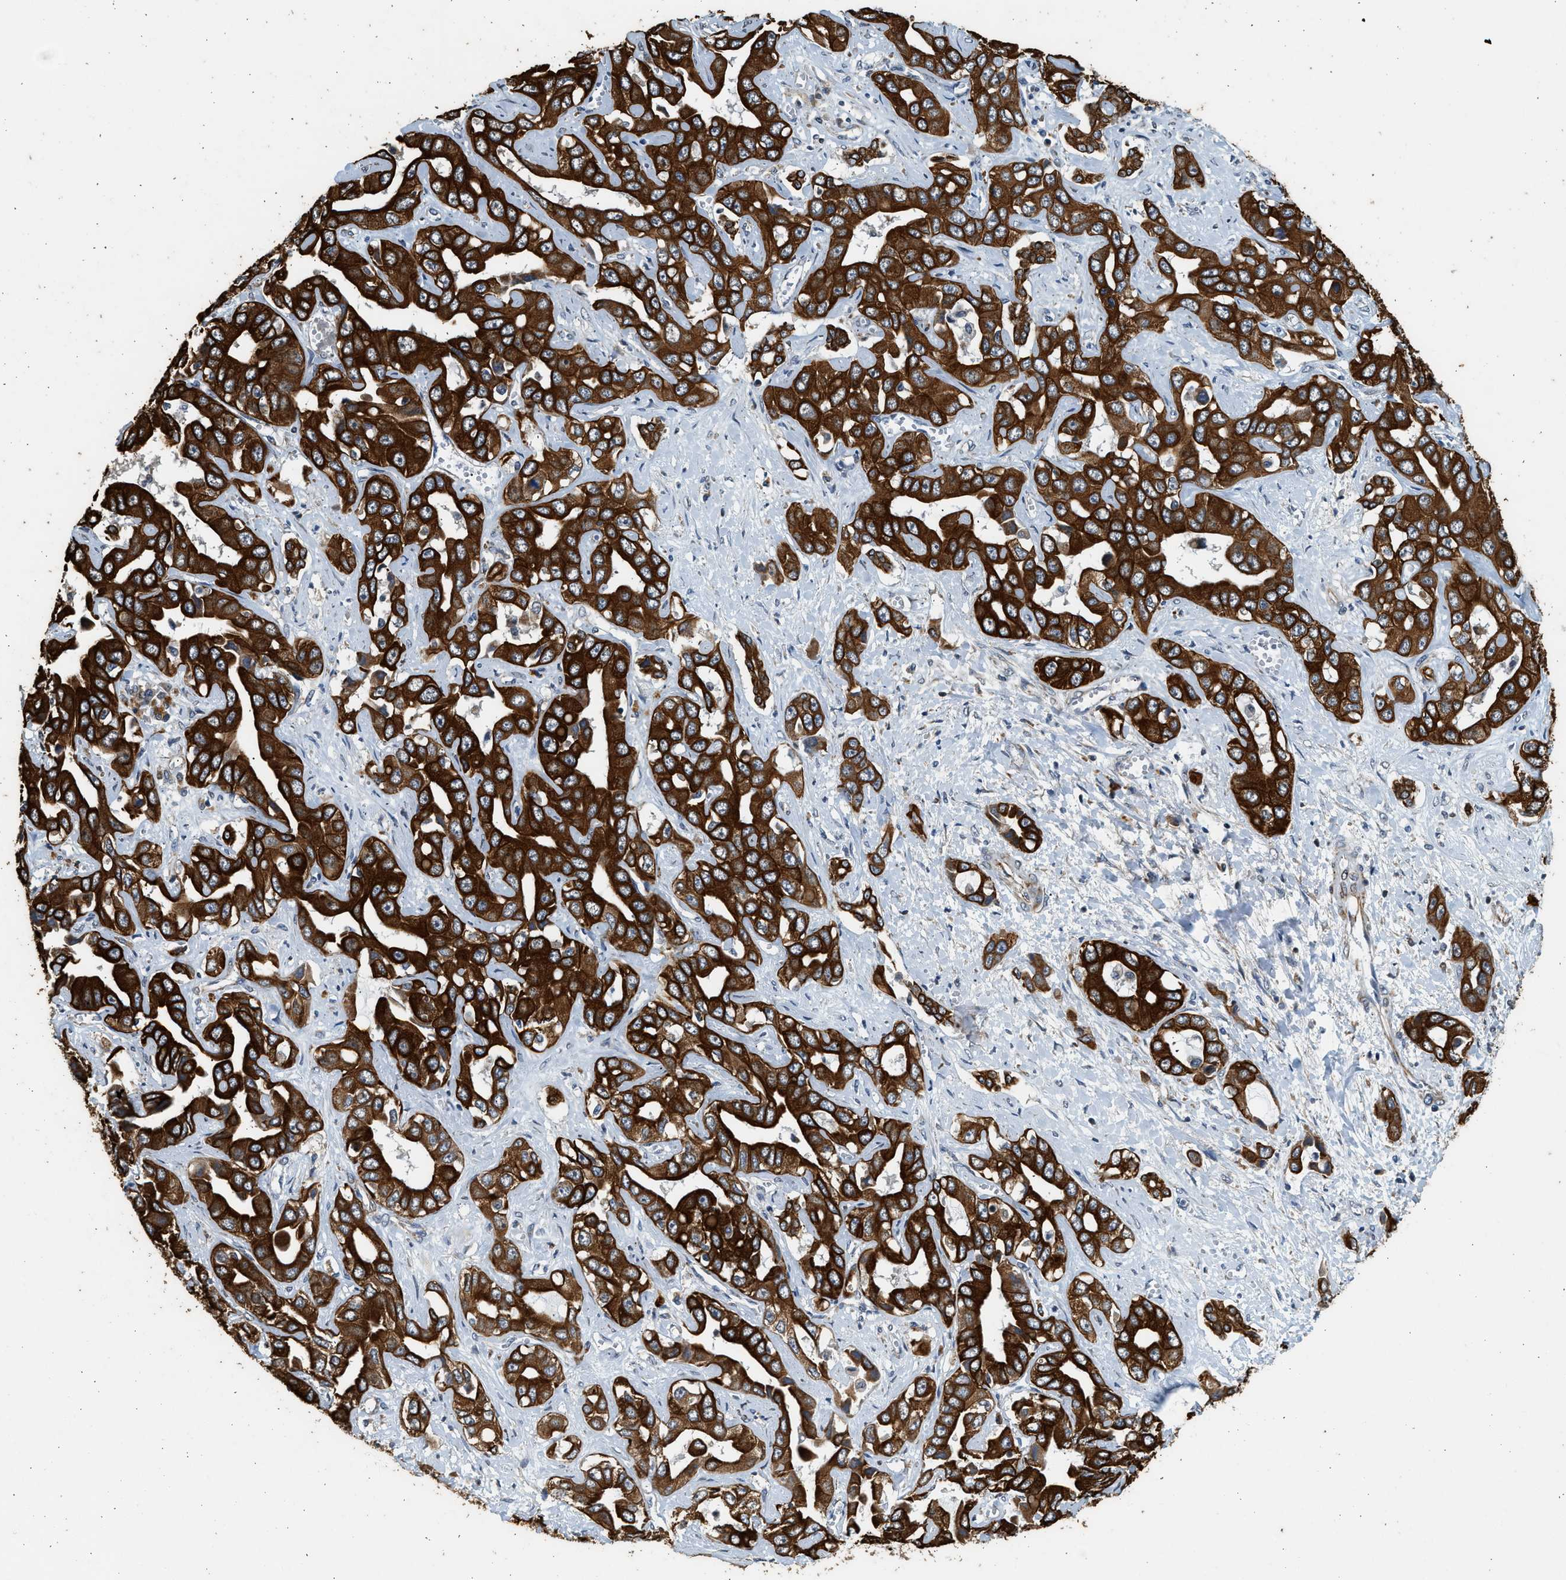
{"staining": {"intensity": "strong", "quantity": ">75%", "location": "cytoplasmic/membranous"}, "tissue": "liver cancer", "cell_type": "Tumor cells", "image_type": "cancer", "snomed": [{"axis": "morphology", "description": "Cholangiocarcinoma"}, {"axis": "topography", "description": "Liver"}], "caption": "Protein staining of liver cholangiocarcinoma tissue demonstrates strong cytoplasmic/membranous staining in about >75% of tumor cells.", "gene": "PCLO", "patient": {"sex": "female", "age": 52}}